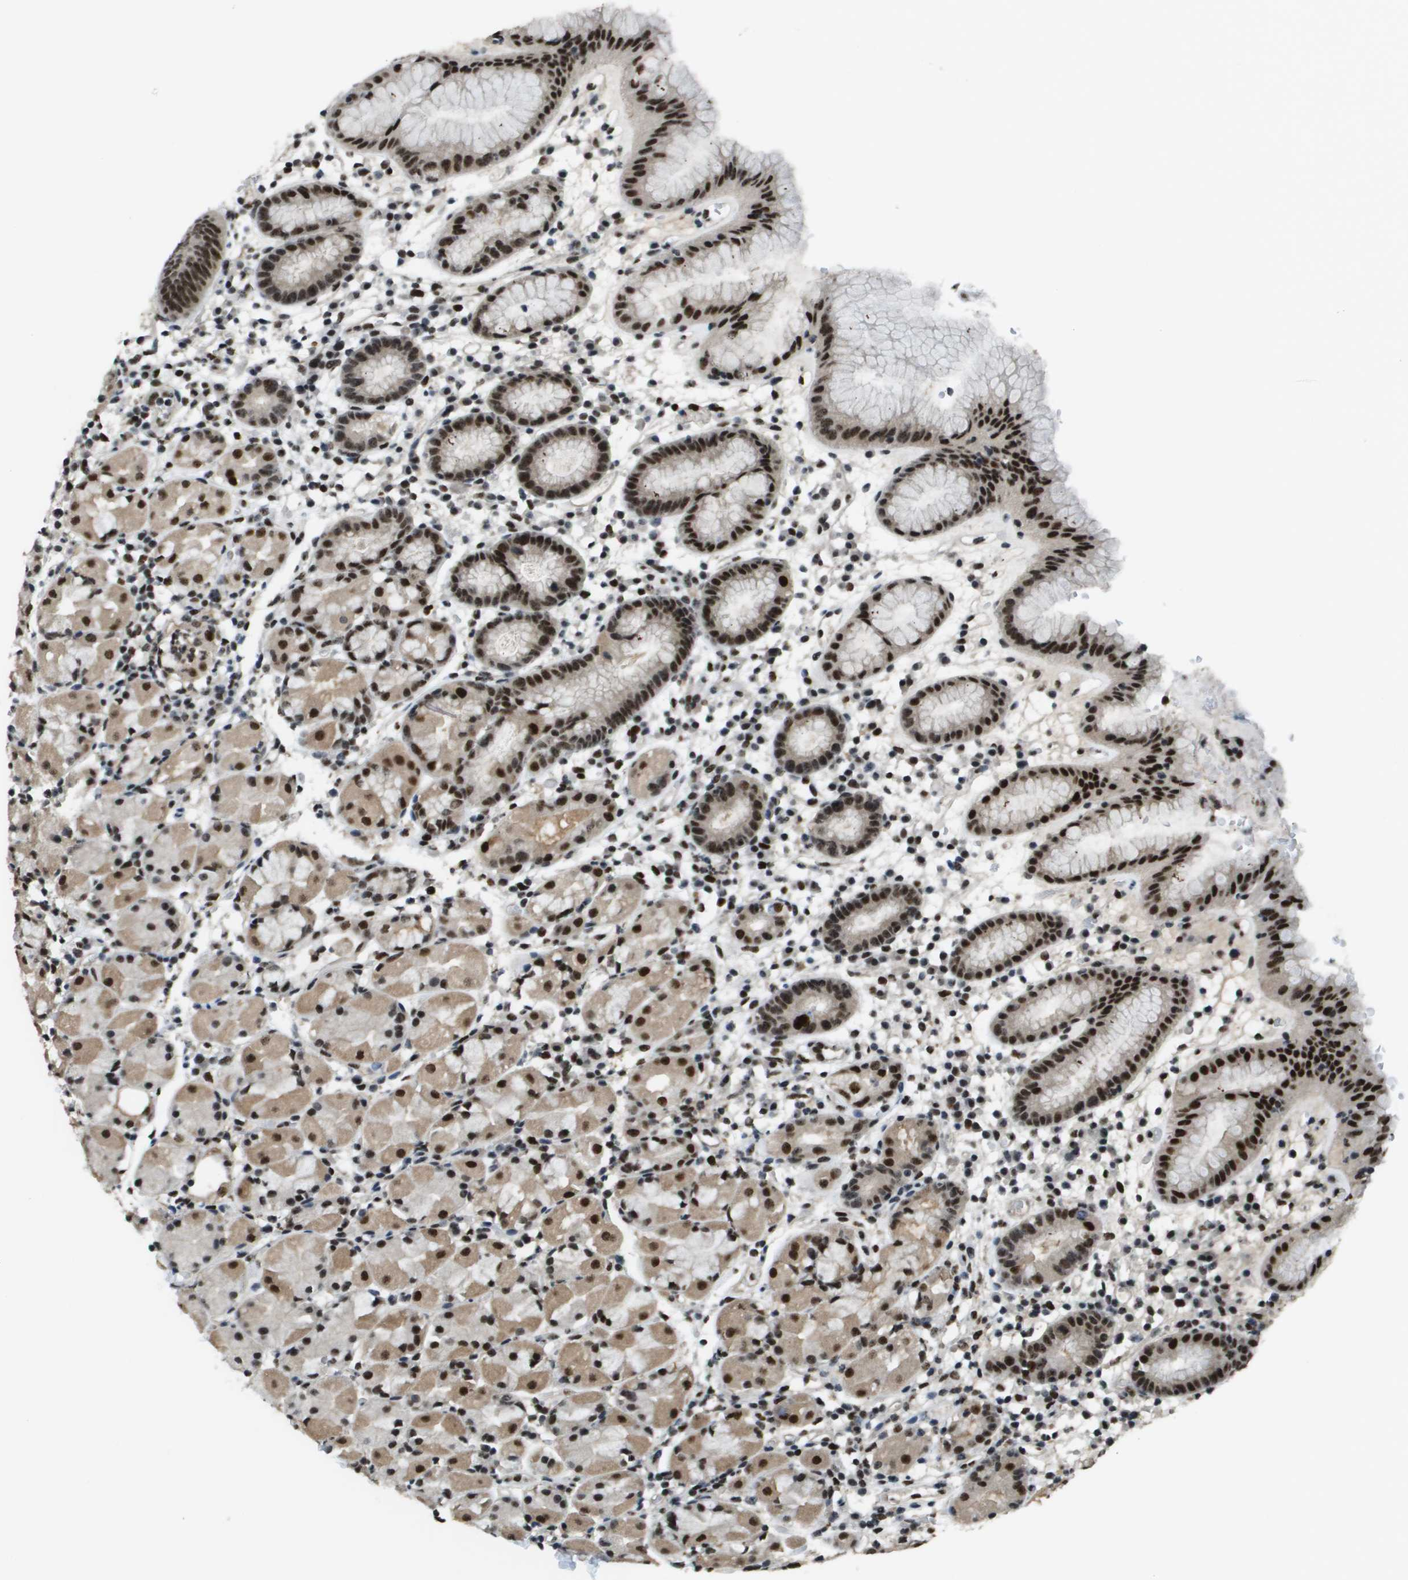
{"staining": {"intensity": "strong", "quantity": ">75%", "location": "nuclear"}, "tissue": "stomach", "cell_type": "Glandular cells", "image_type": "normal", "snomed": [{"axis": "morphology", "description": "Normal tissue, NOS"}, {"axis": "topography", "description": "Stomach"}, {"axis": "topography", "description": "Stomach, lower"}], "caption": "Glandular cells demonstrate high levels of strong nuclear positivity in about >75% of cells in benign human stomach.", "gene": "SP100", "patient": {"sex": "female", "age": 75}}